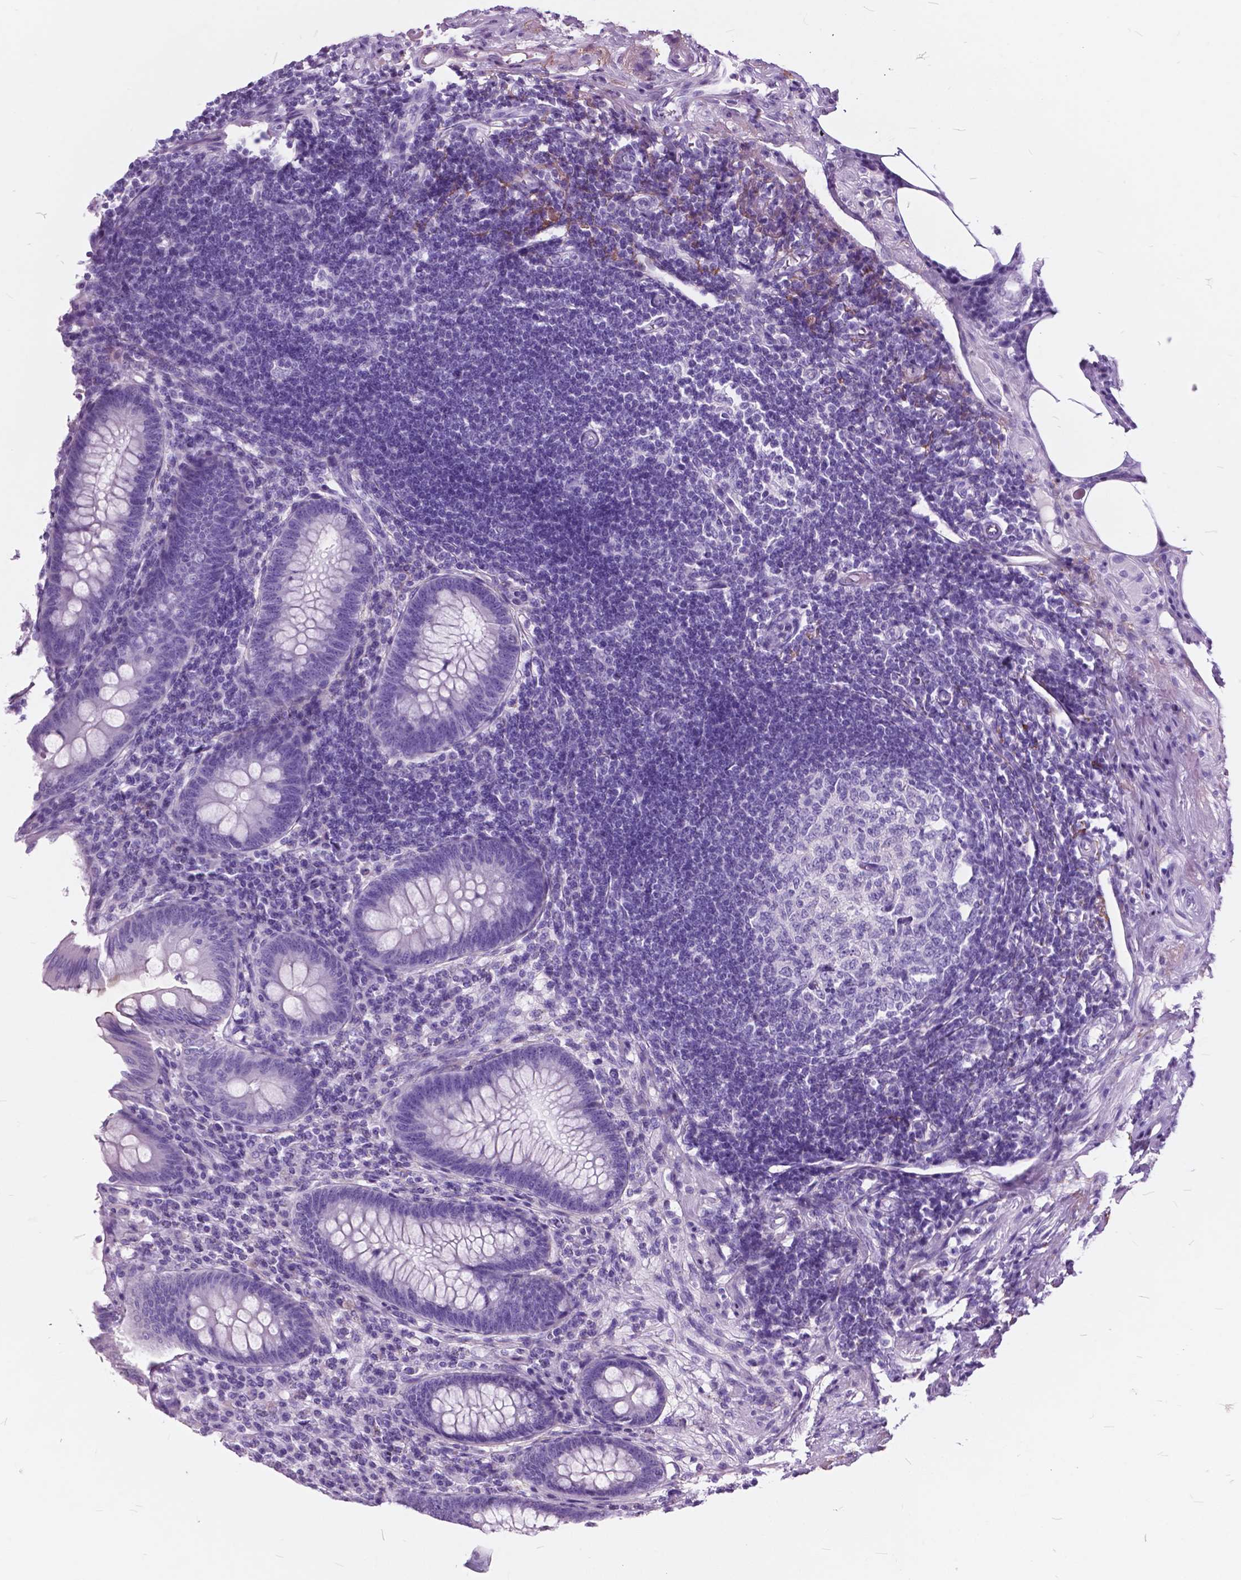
{"staining": {"intensity": "negative", "quantity": "none", "location": "none"}, "tissue": "appendix", "cell_type": "Glandular cells", "image_type": "normal", "snomed": [{"axis": "morphology", "description": "Normal tissue, NOS"}, {"axis": "topography", "description": "Appendix"}], "caption": "Immunohistochemical staining of benign human appendix shows no significant positivity in glandular cells.", "gene": "GDF9", "patient": {"sex": "female", "age": 57}}